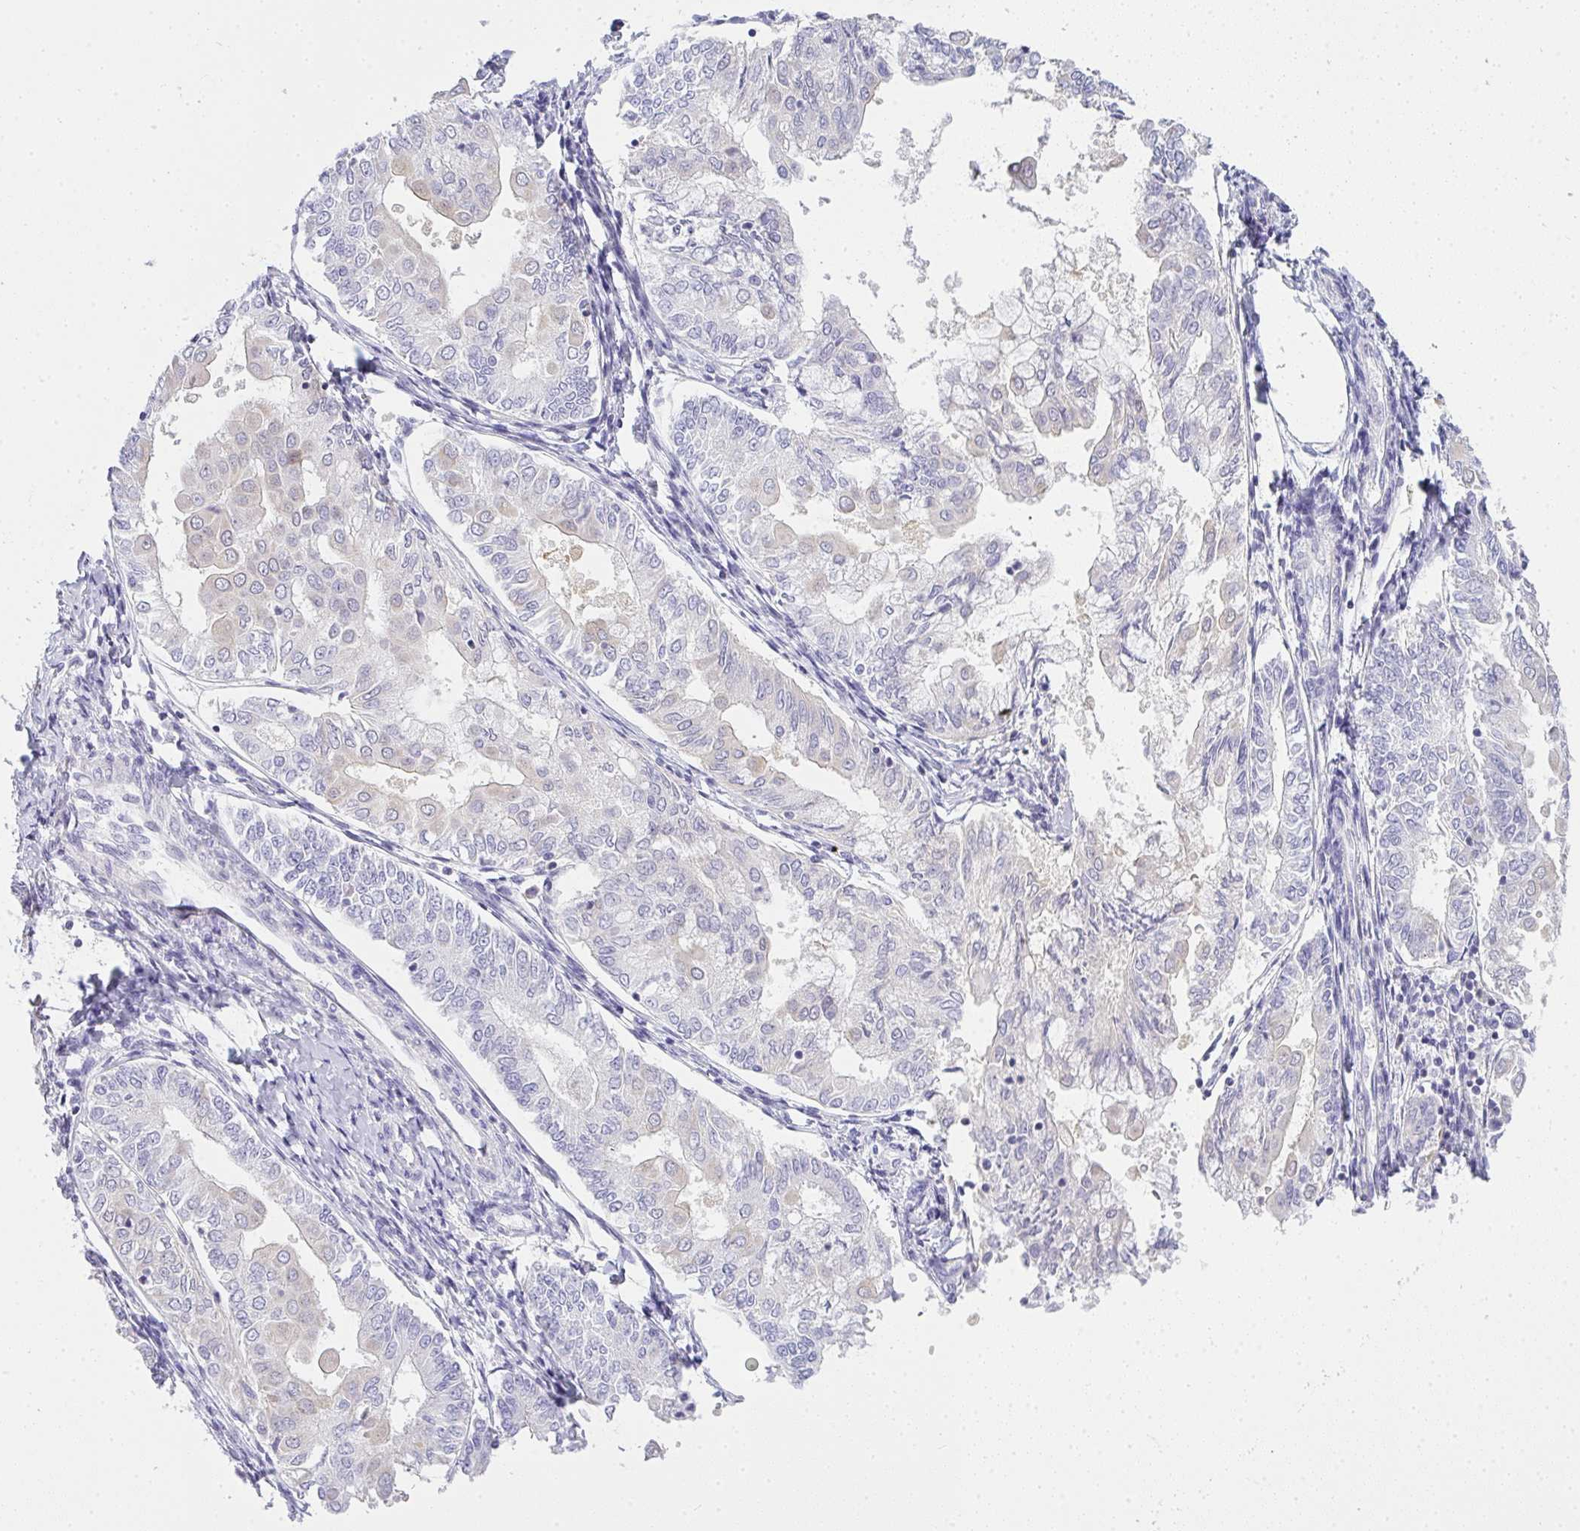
{"staining": {"intensity": "negative", "quantity": "none", "location": "none"}, "tissue": "endometrial cancer", "cell_type": "Tumor cells", "image_type": "cancer", "snomed": [{"axis": "morphology", "description": "Adenocarcinoma, NOS"}, {"axis": "topography", "description": "Endometrium"}], "caption": "This is a histopathology image of immunohistochemistry staining of endometrial cancer, which shows no staining in tumor cells. (DAB immunohistochemistry, high magnification).", "gene": "GSDMB", "patient": {"sex": "female", "age": 68}}